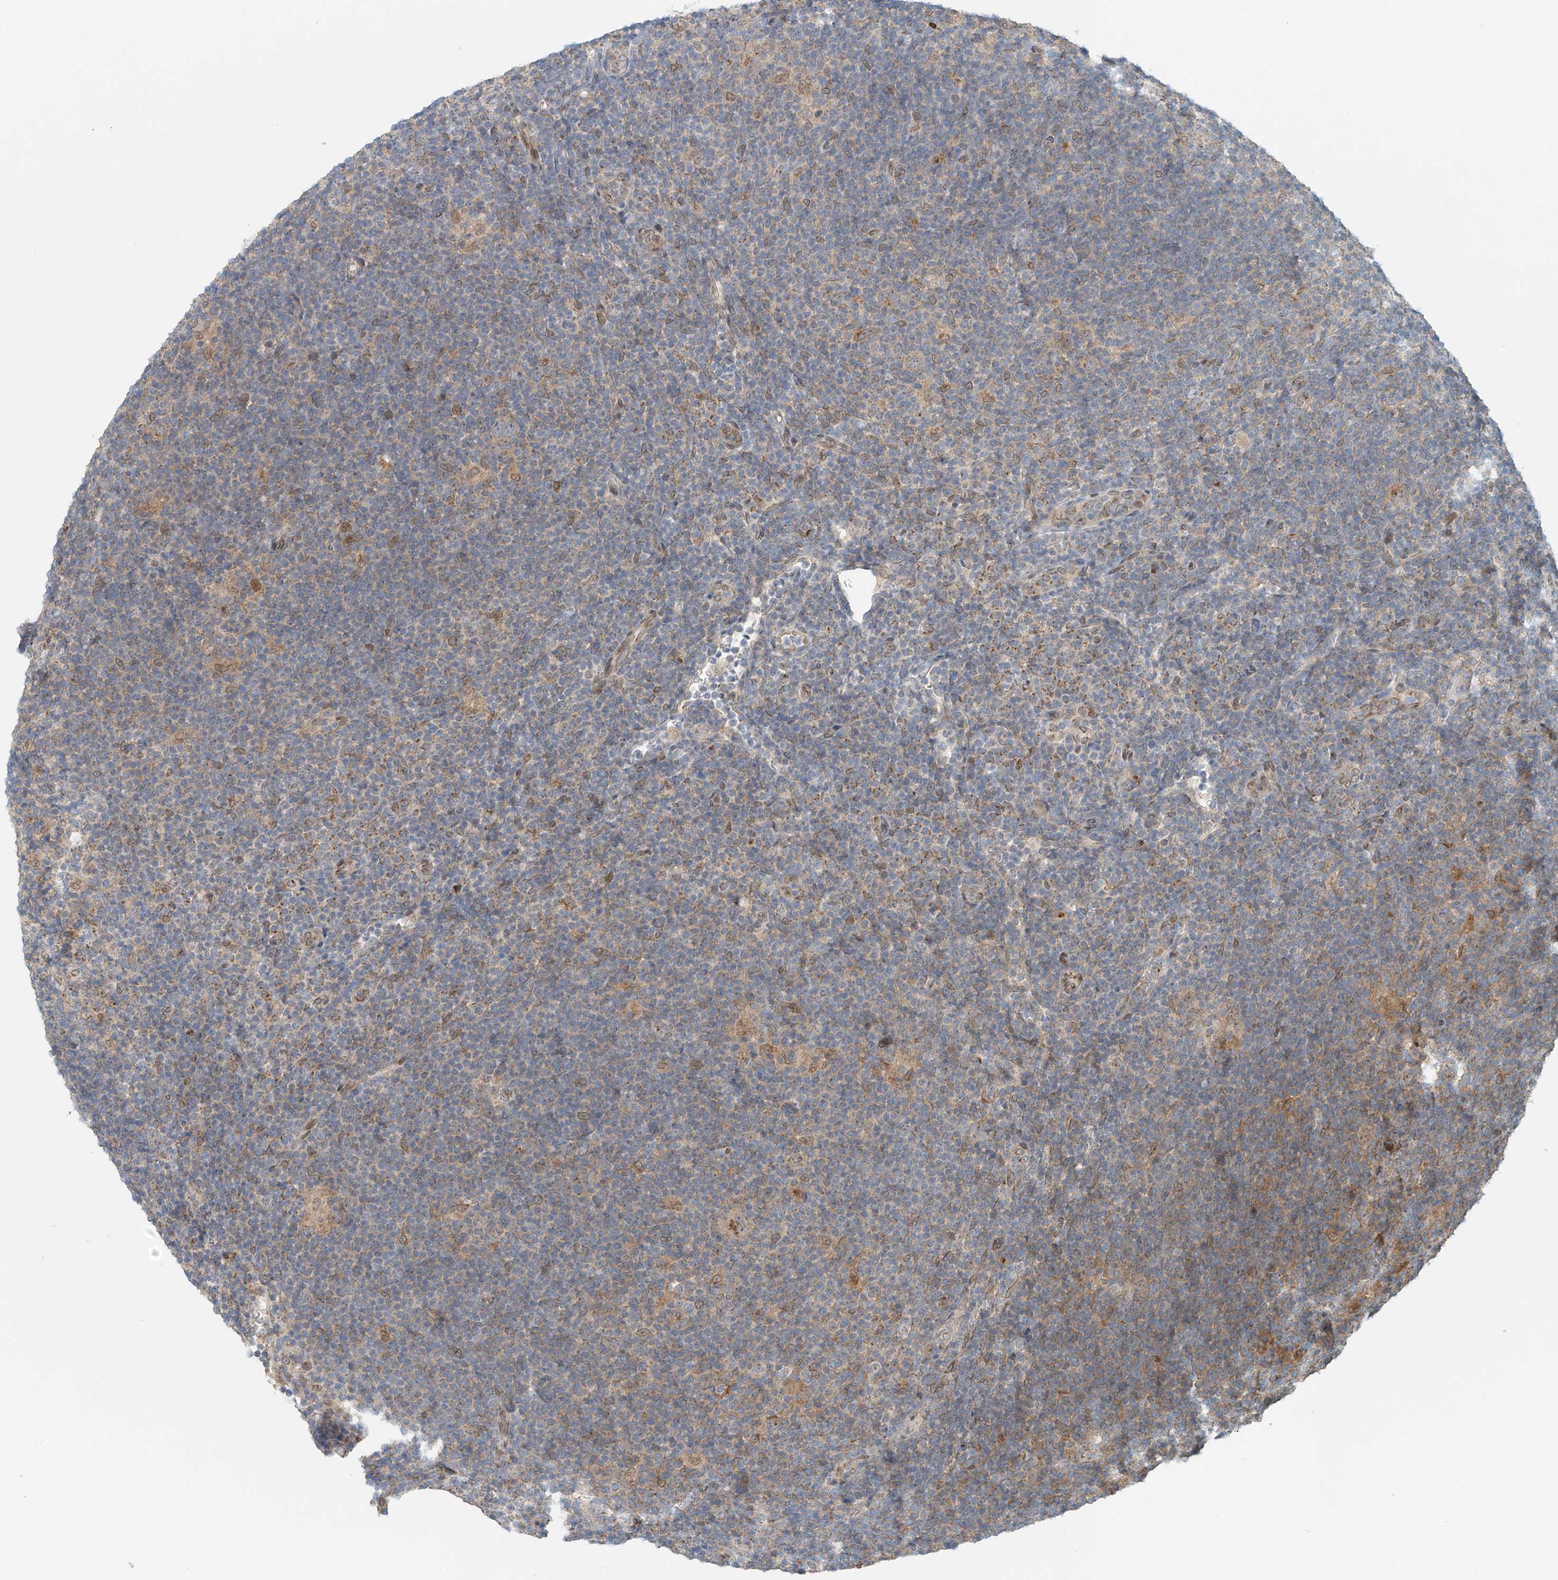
{"staining": {"intensity": "negative", "quantity": "none", "location": "none"}, "tissue": "lymphoma", "cell_type": "Tumor cells", "image_type": "cancer", "snomed": [{"axis": "morphology", "description": "Hodgkin's disease, NOS"}, {"axis": "topography", "description": "Lymph node"}], "caption": "IHC of human Hodgkin's disease reveals no positivity in tumor cells. Nuclei are stained in blue.", "gene": "STARD9", "patient": {"sex": "female", "age": 57}}